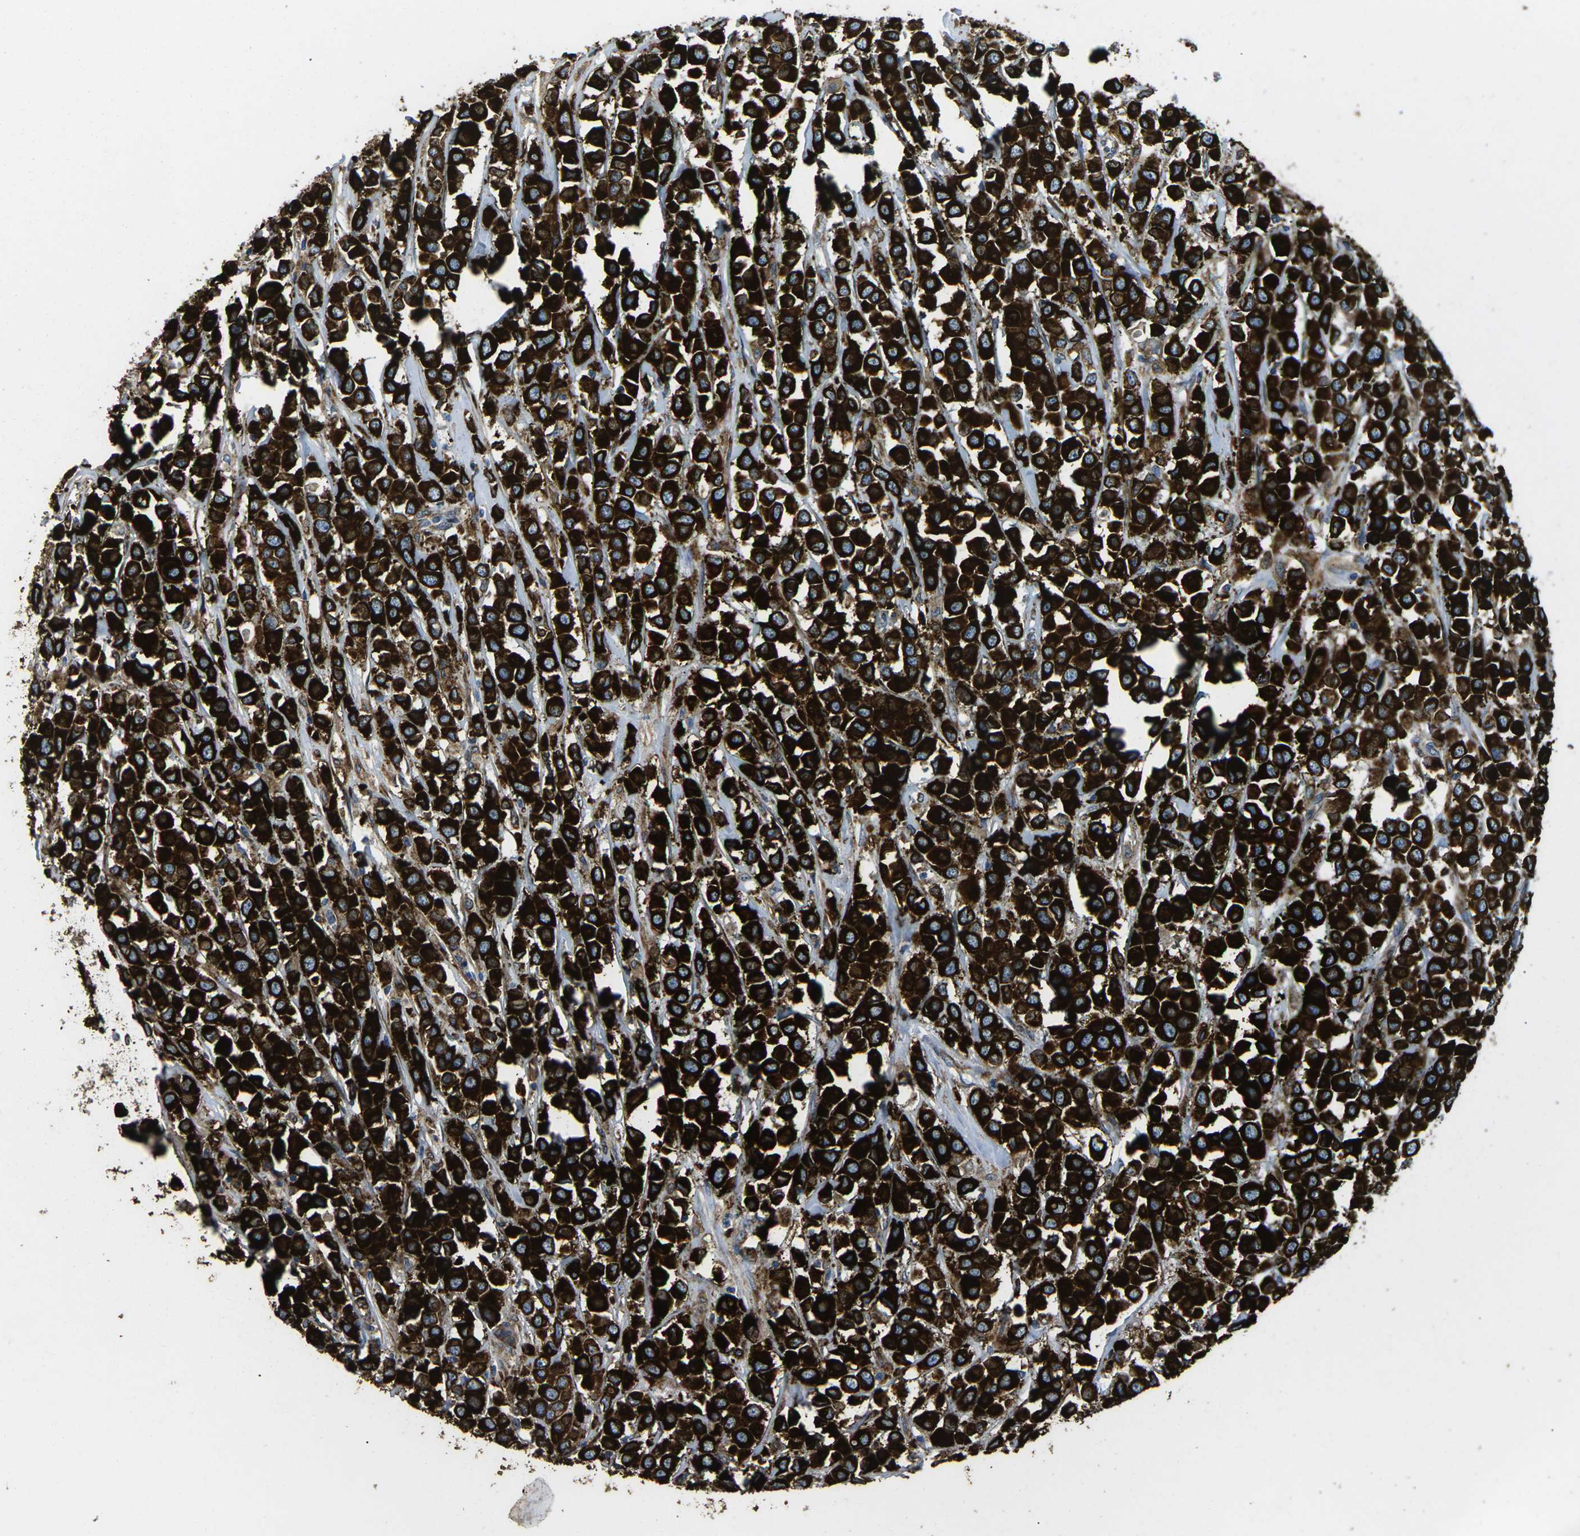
{"staining": {"intensity": "strong", "quantity": ">75%", "location": "cytoplasmic/membranous"}, "tissue": "breast cancer", "cell_type": "Tumor cells", "image_type": "cancer", "snomed": [{"axis": "morphology", "description": "Duct carcinoma"}, {"axis": "topography", "description": "Breast"}], "caption": "Invasive ductal carcinoma (breast) stained with a protein marker exhibits strong staining in tumor cells.", "gene": "PDZD8", "patient": {"sex": "female", "age": 61}}